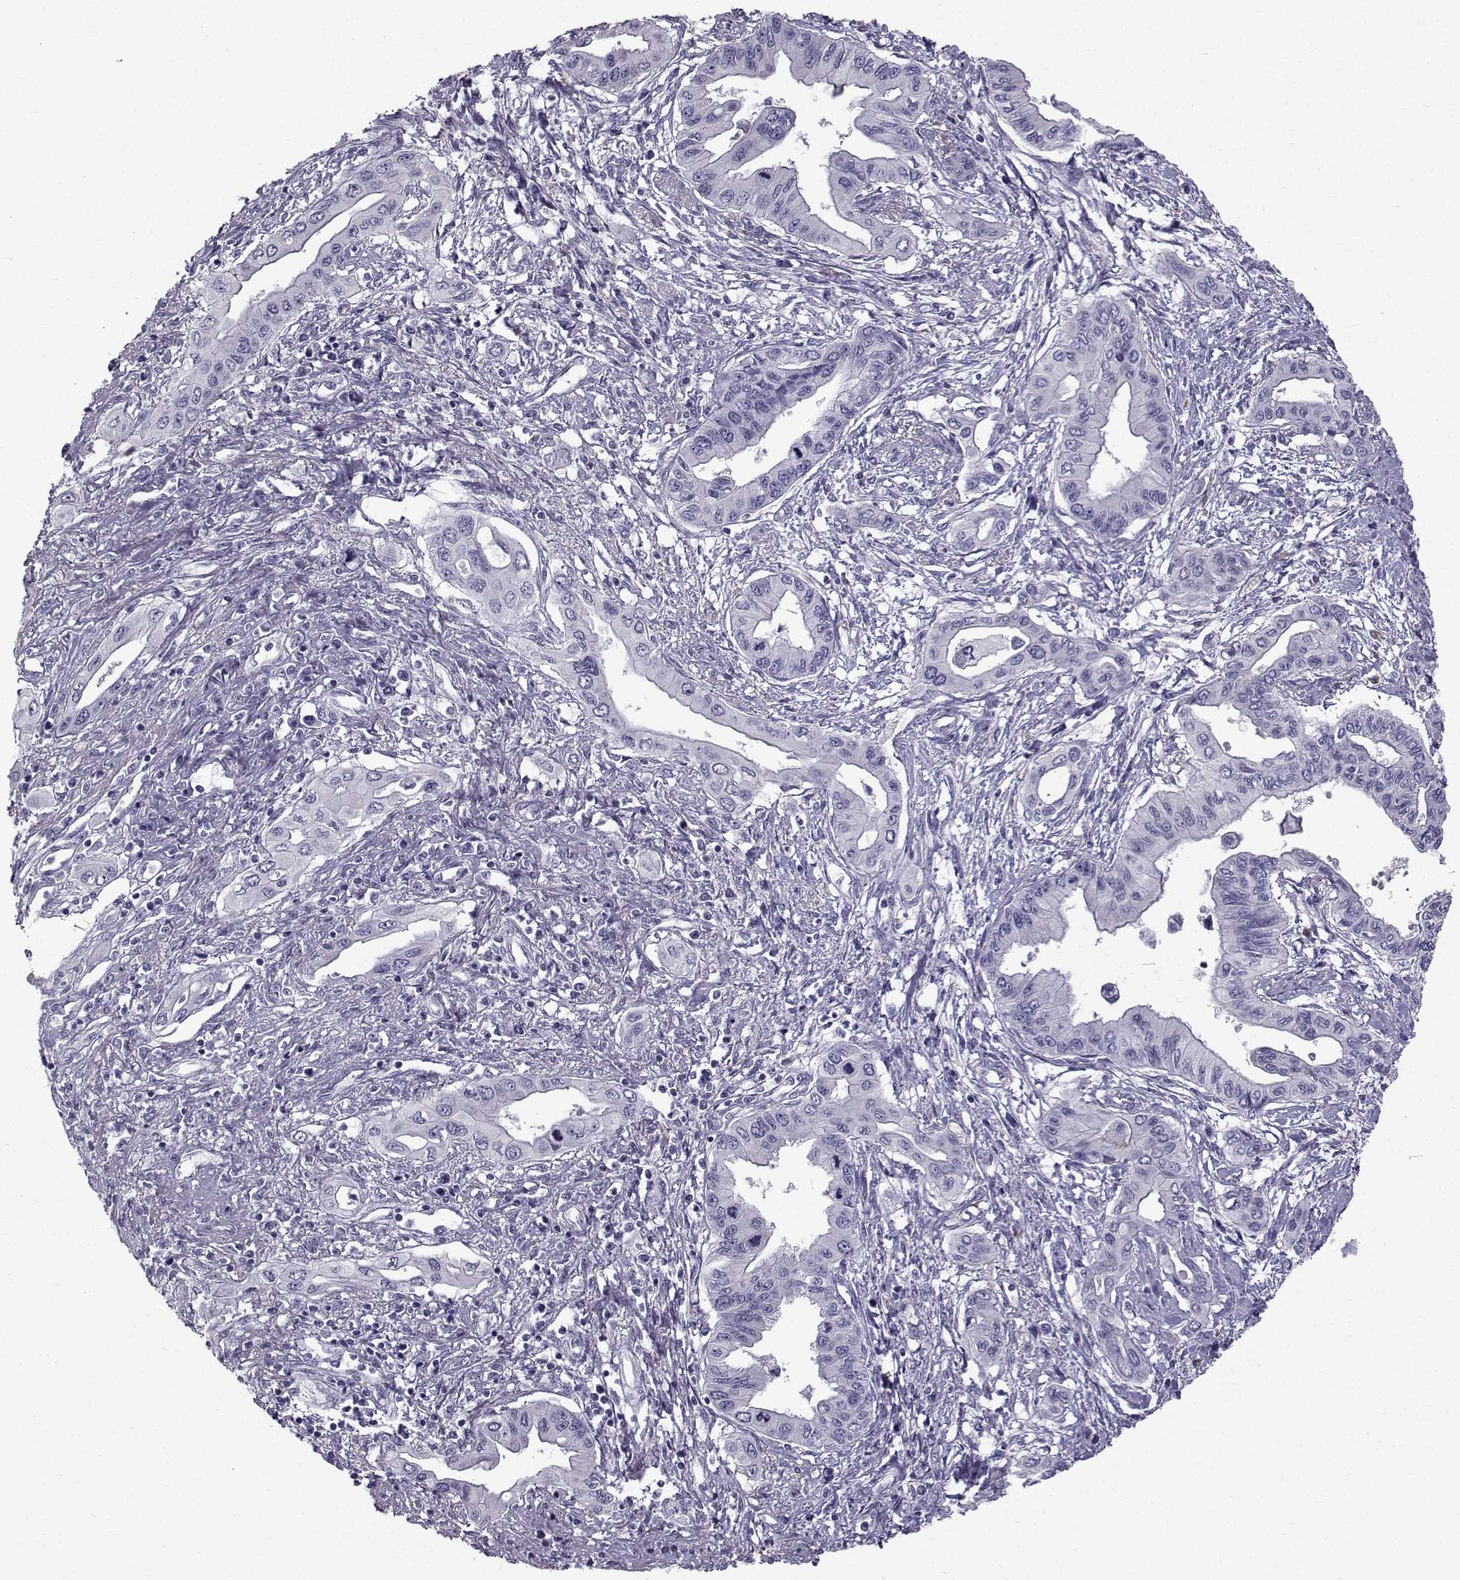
{"staining": {"intensity": "negative", "quantity": "none", "location": "none"}, "tissue": "pancreatic cancer", "cell_type": "Tumor cells", "image_type": "cancer", "snomed": [{"axis": "morphology", "description": "Adenocarcinoma, NOS"}, {"axis": "topography", "description": "Pancreas"}], "caption": "Immunohistochemical staining of pancreatic cancer displays no significant expression in tumor cells.", "gene": "CALCR", "patient": {"sex": "female", "age": 62}}